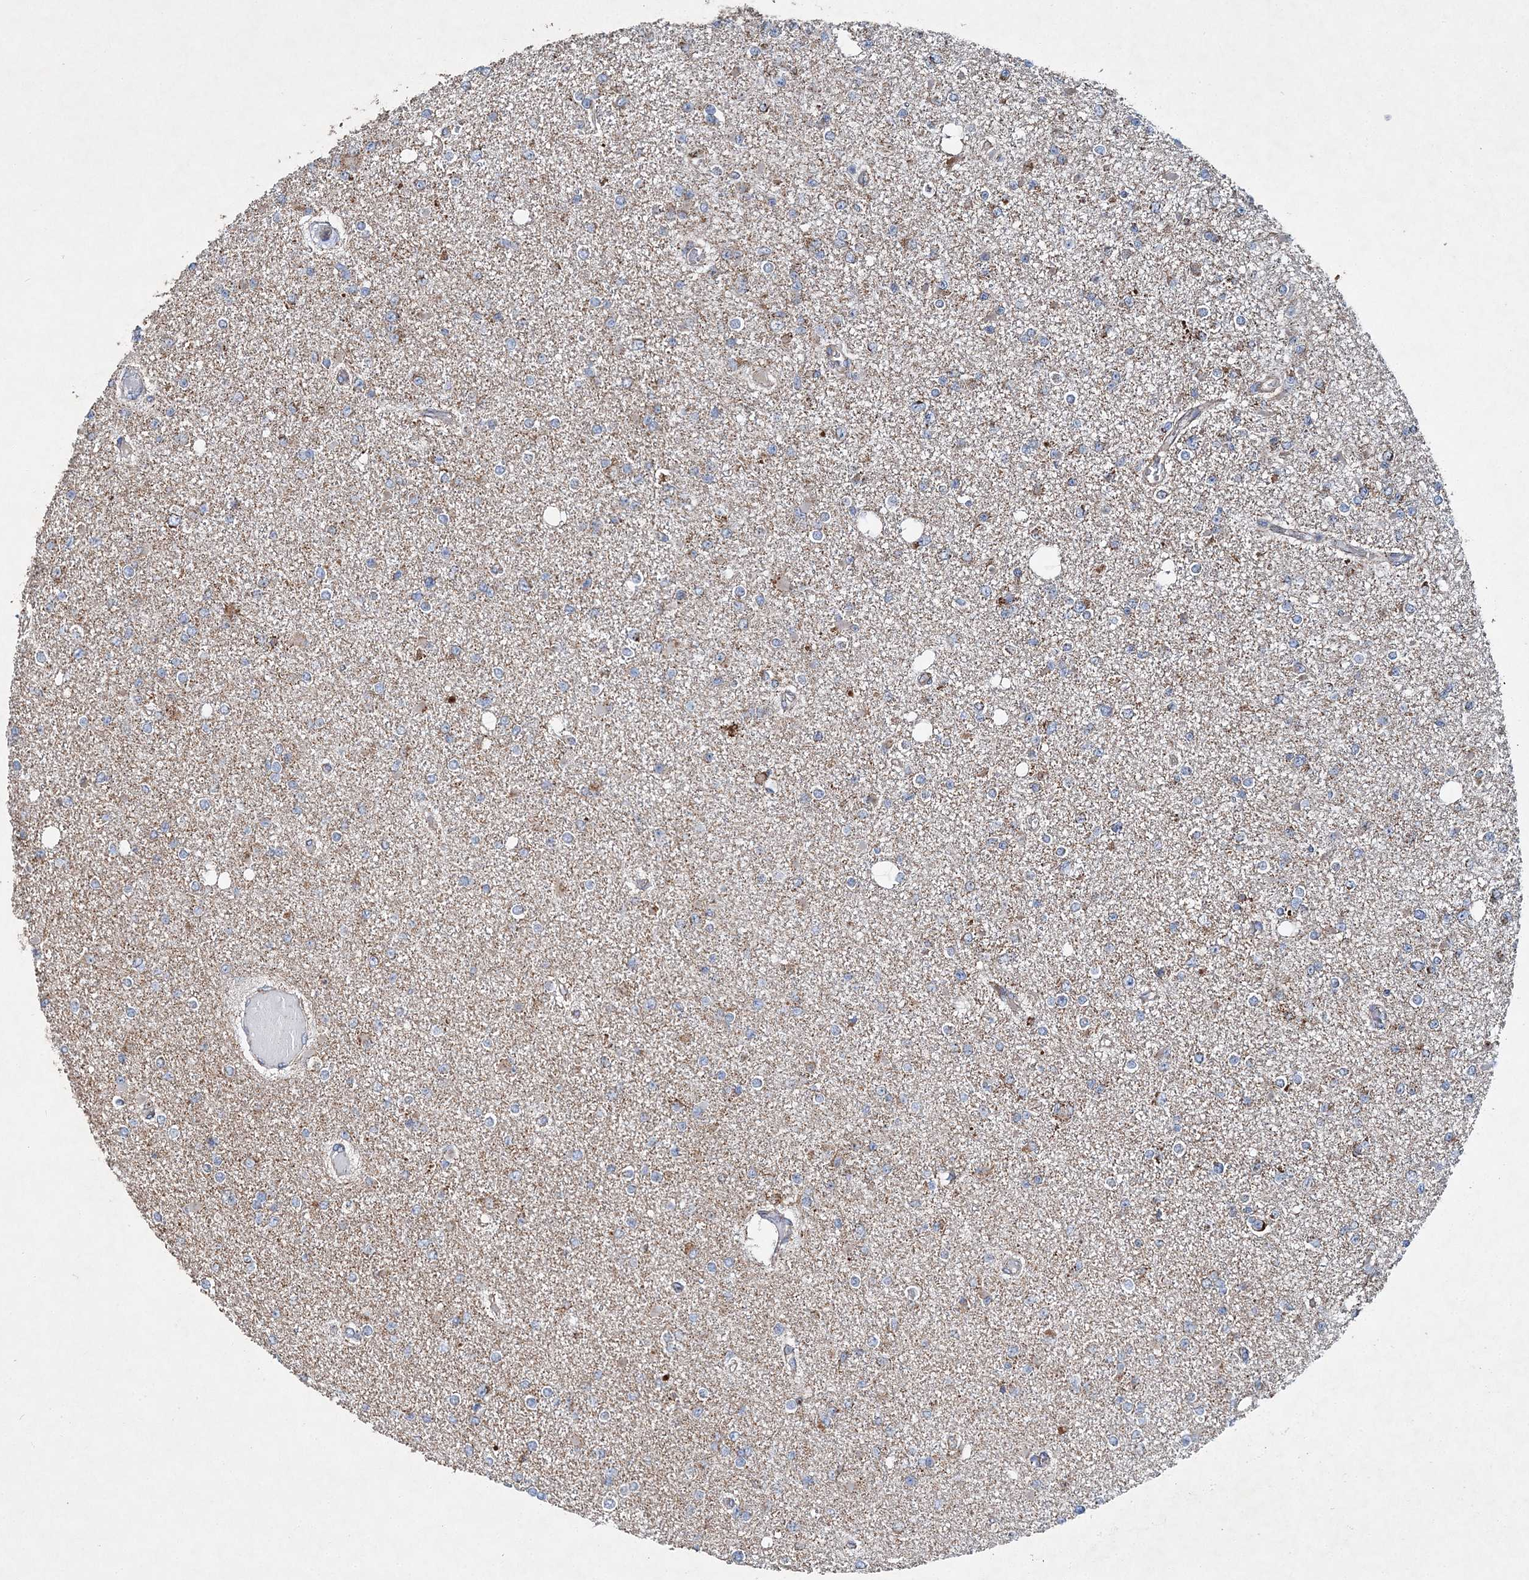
{"staining": {"intensity": "weak", "quantity": "<25%", "location": "cytoplasmic/membranous"}, "tissue": "glioma", "cell_type": "Tumor cells", "image_type": "cancer", "snomed": [{"axis": "morphology", "description": "Glioma, malignant, Low grade"}, {"axis": "topography", "description": "Brain"}], "caption": "A histopathology image of human glioma is negative for staining in tumor cells.", "gene": "SPAG16", "patient": {"sex": "female", "age": 22}}